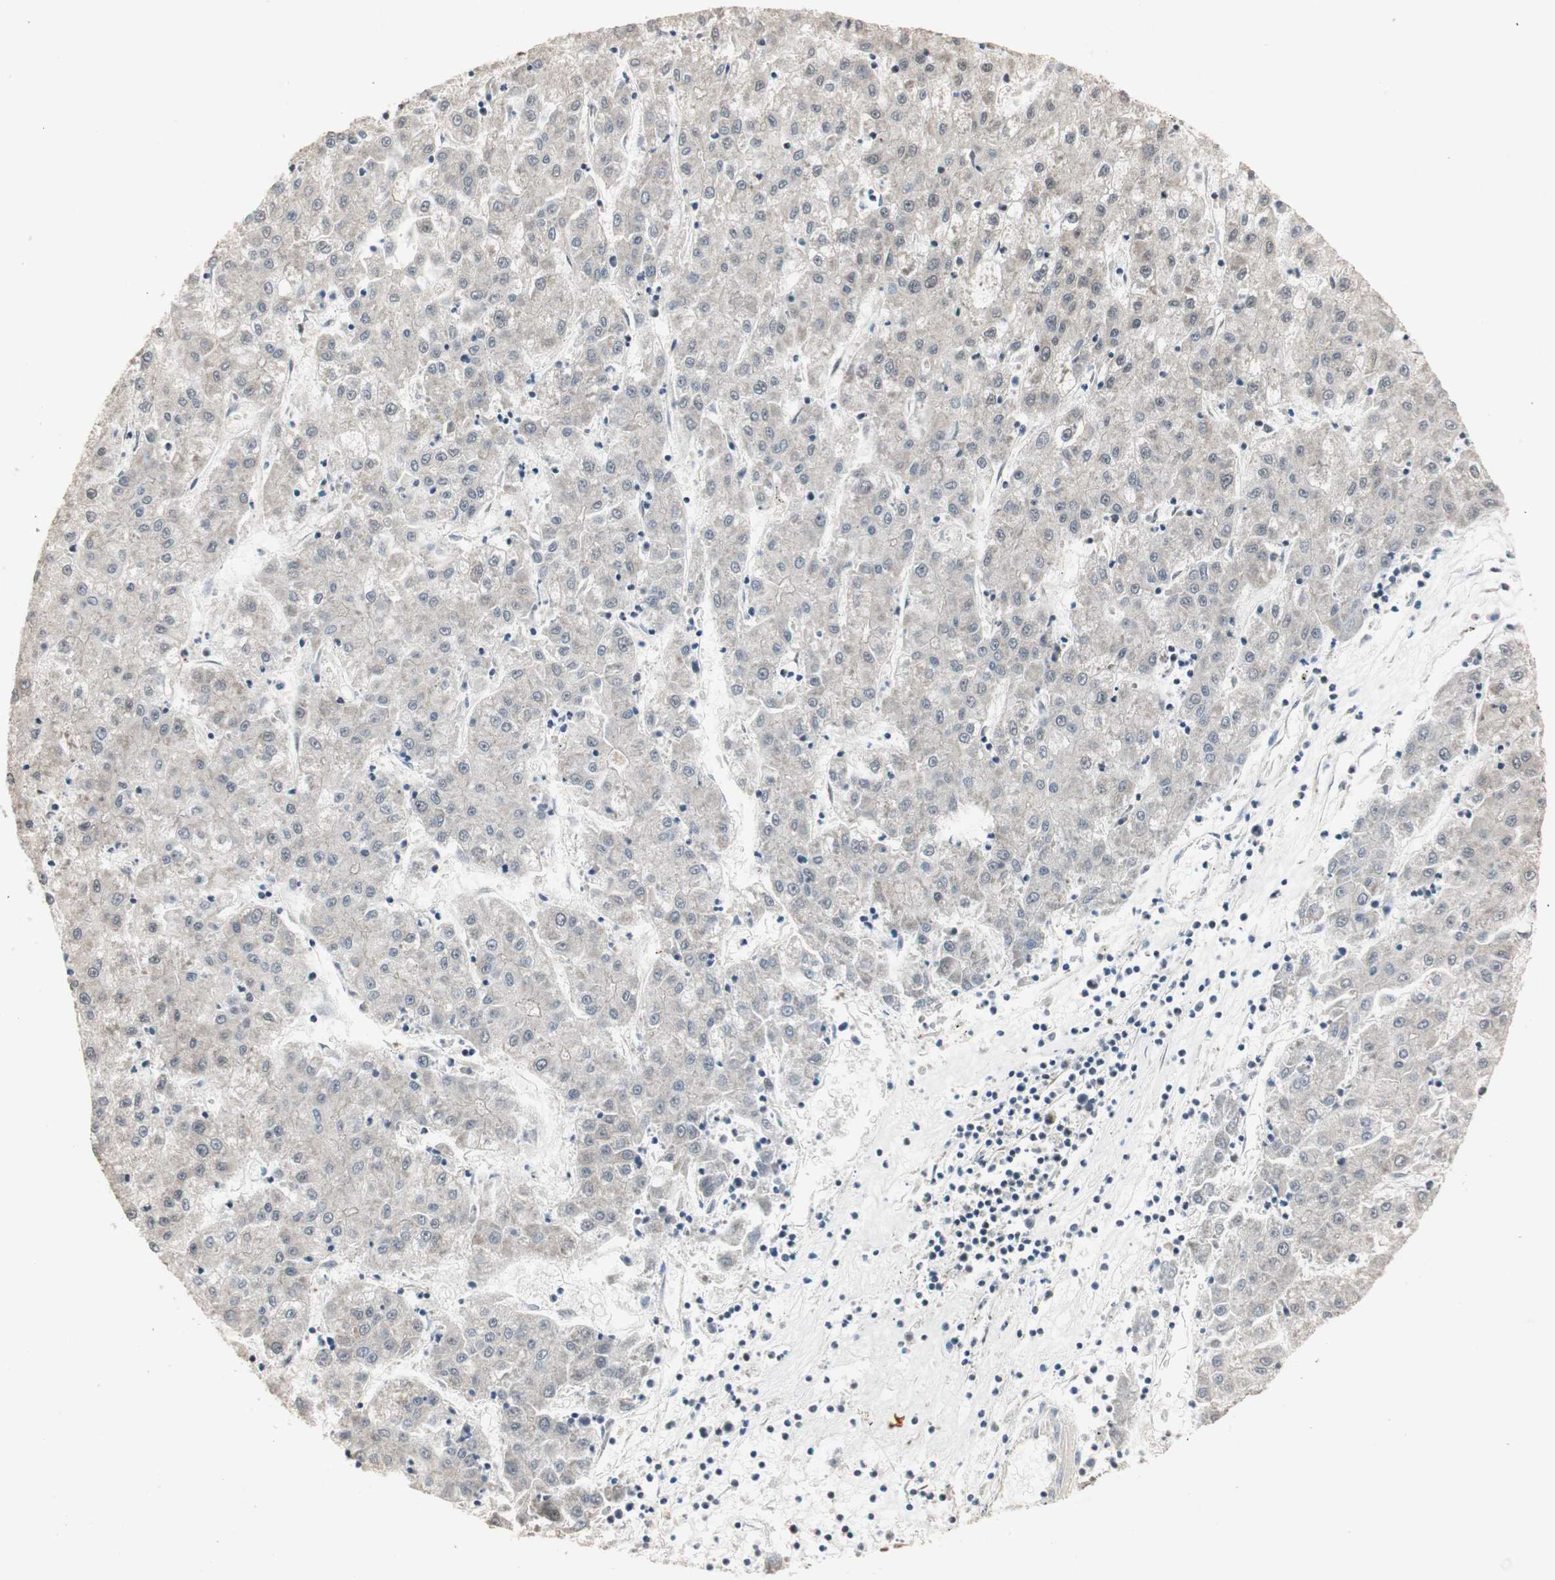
{"staining": {"intensity": "negative", "quantity": "none", "location": "none"}, "tissue": "liver cancer", "cell_type": "Tumor cells", "image_type": "cancer", "snomed": [{"axis": "morphology", "description": "Carcinoma, Hepatocellular, NOS"}, {"axis": "topography", "description": "Liver"}], "caption": "Micrograph shows no significant protein positivity in tumor cells of hepatocellular carcinoma (liver). (Immunohistochemistry (ihc), brightfield microscopy, high magnification).", "gene": "CSNK2B", "patient": {"sex": "male", "age": 72}}